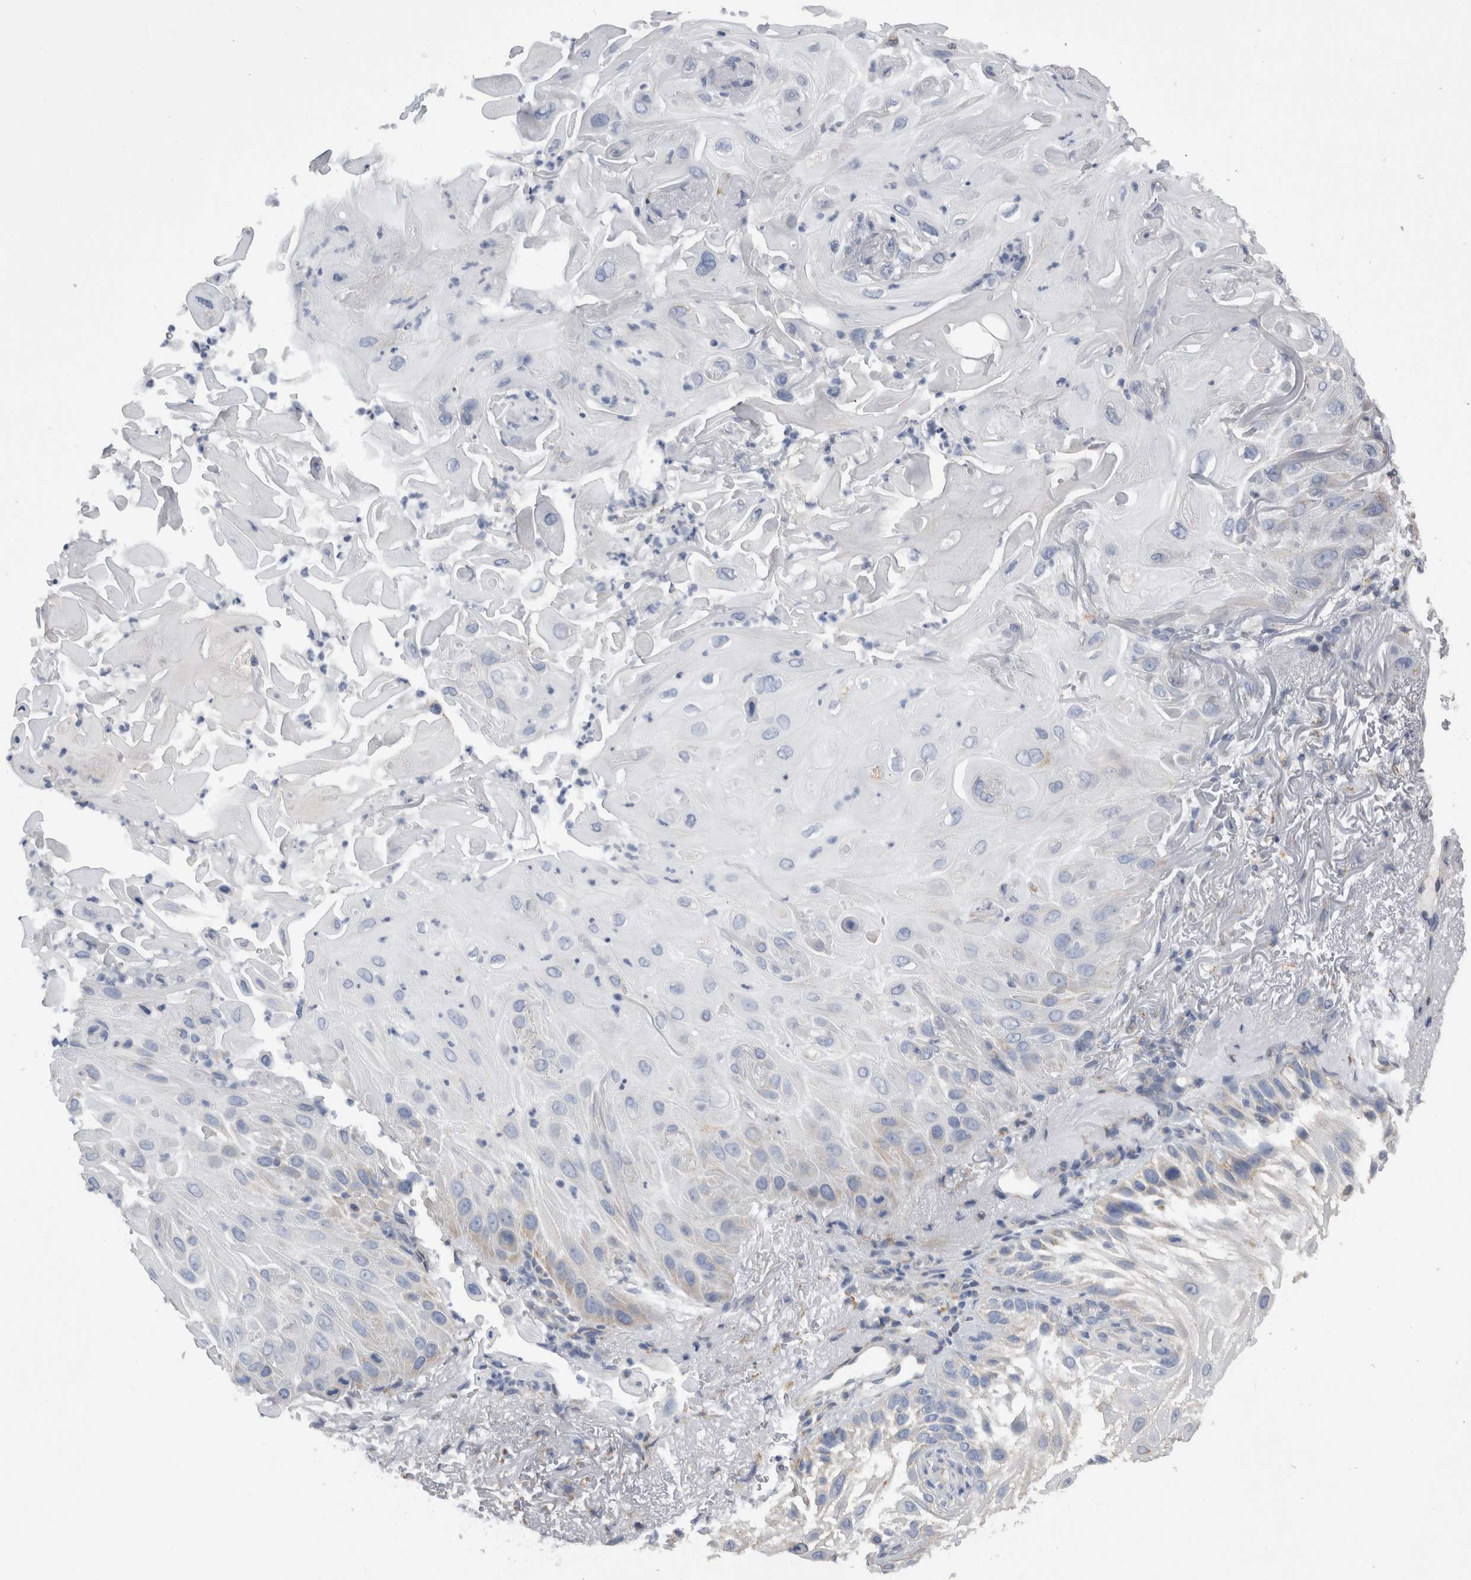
{"staining": {"intensity": "negative", "quantity": "none", "location": "none"}, "tissue": "skin cancer", "cell_type": "Tumor cells", "image_type": "cancer", "snomed": [{"axis": "morphology", "description": "Squamous cell carcinoma, NOS"}, {"axis": "topography", "description": "Skin"}], "caption": "Skin cancer (squamous cell carcinoma) was stained to show a protein in brown. There is no significant expression in tumor cells. (DAB immunohistochemistry (IHC) with hematoxylin counter stain).", "gene": "DHRS4", "patient": {"sex": "female", "age": 77}}